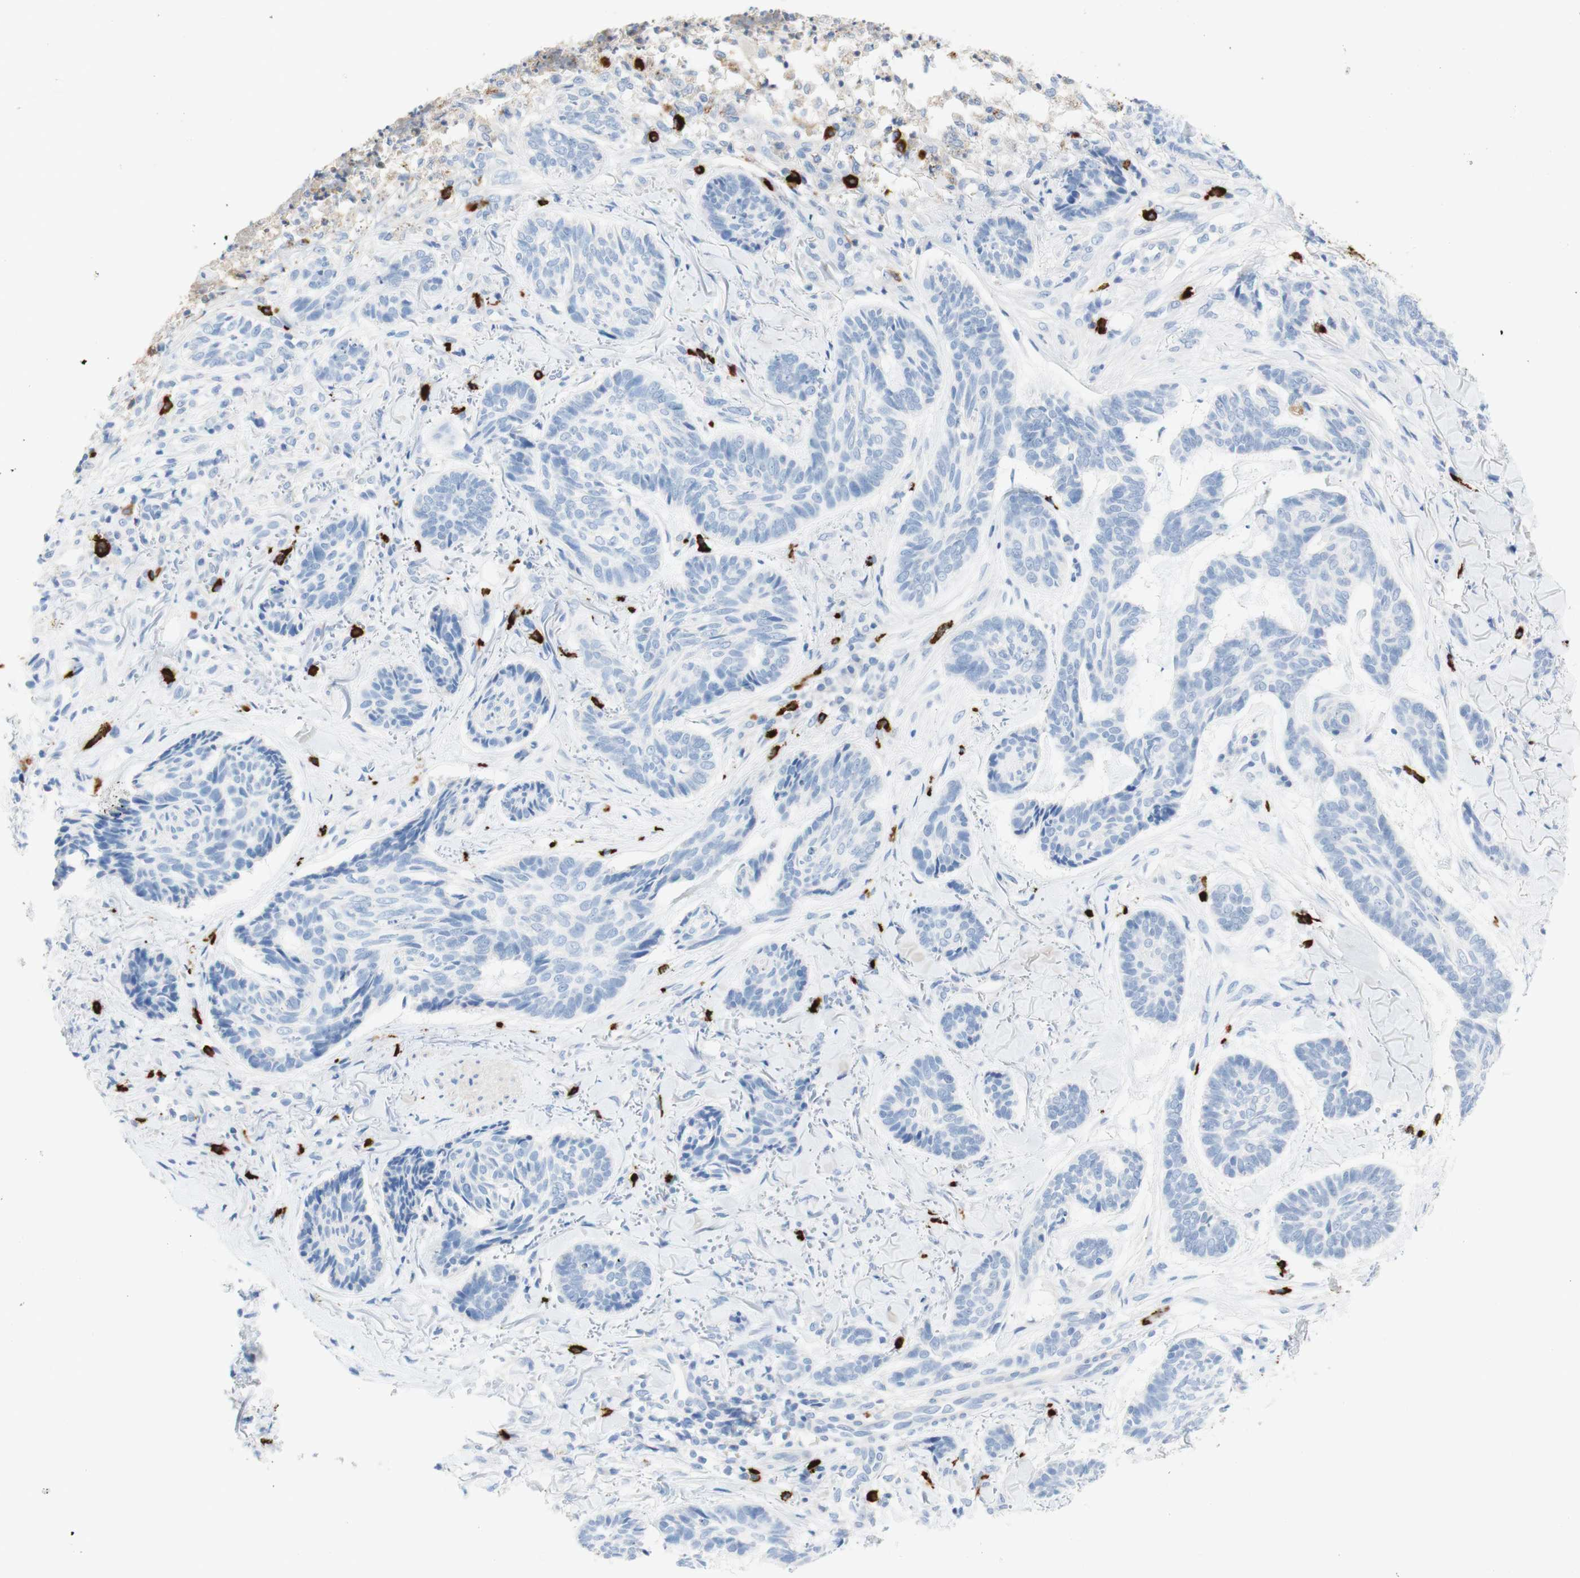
{"staining": {"intensity": "negative", "quantity": "none", "location": "none"}, "tissue": "skin cancer", "cell_type": "Tumor cells", "image_type": "cancer", "snomed": [{"axis": "morphology", "description": "Basal cell carcinoma"}, {"axis": "topography", "description": "Skin"}], "caption": "Immunohistochemical staining of skin cancer reveals no significant staining in tumor cells. (Brightfield microscopy of DAB (3,3'-diaminobenzidine) IHC at high magnification).", "gene": "CEACAM1", "patient": {"sex": "male", "age": 43}}